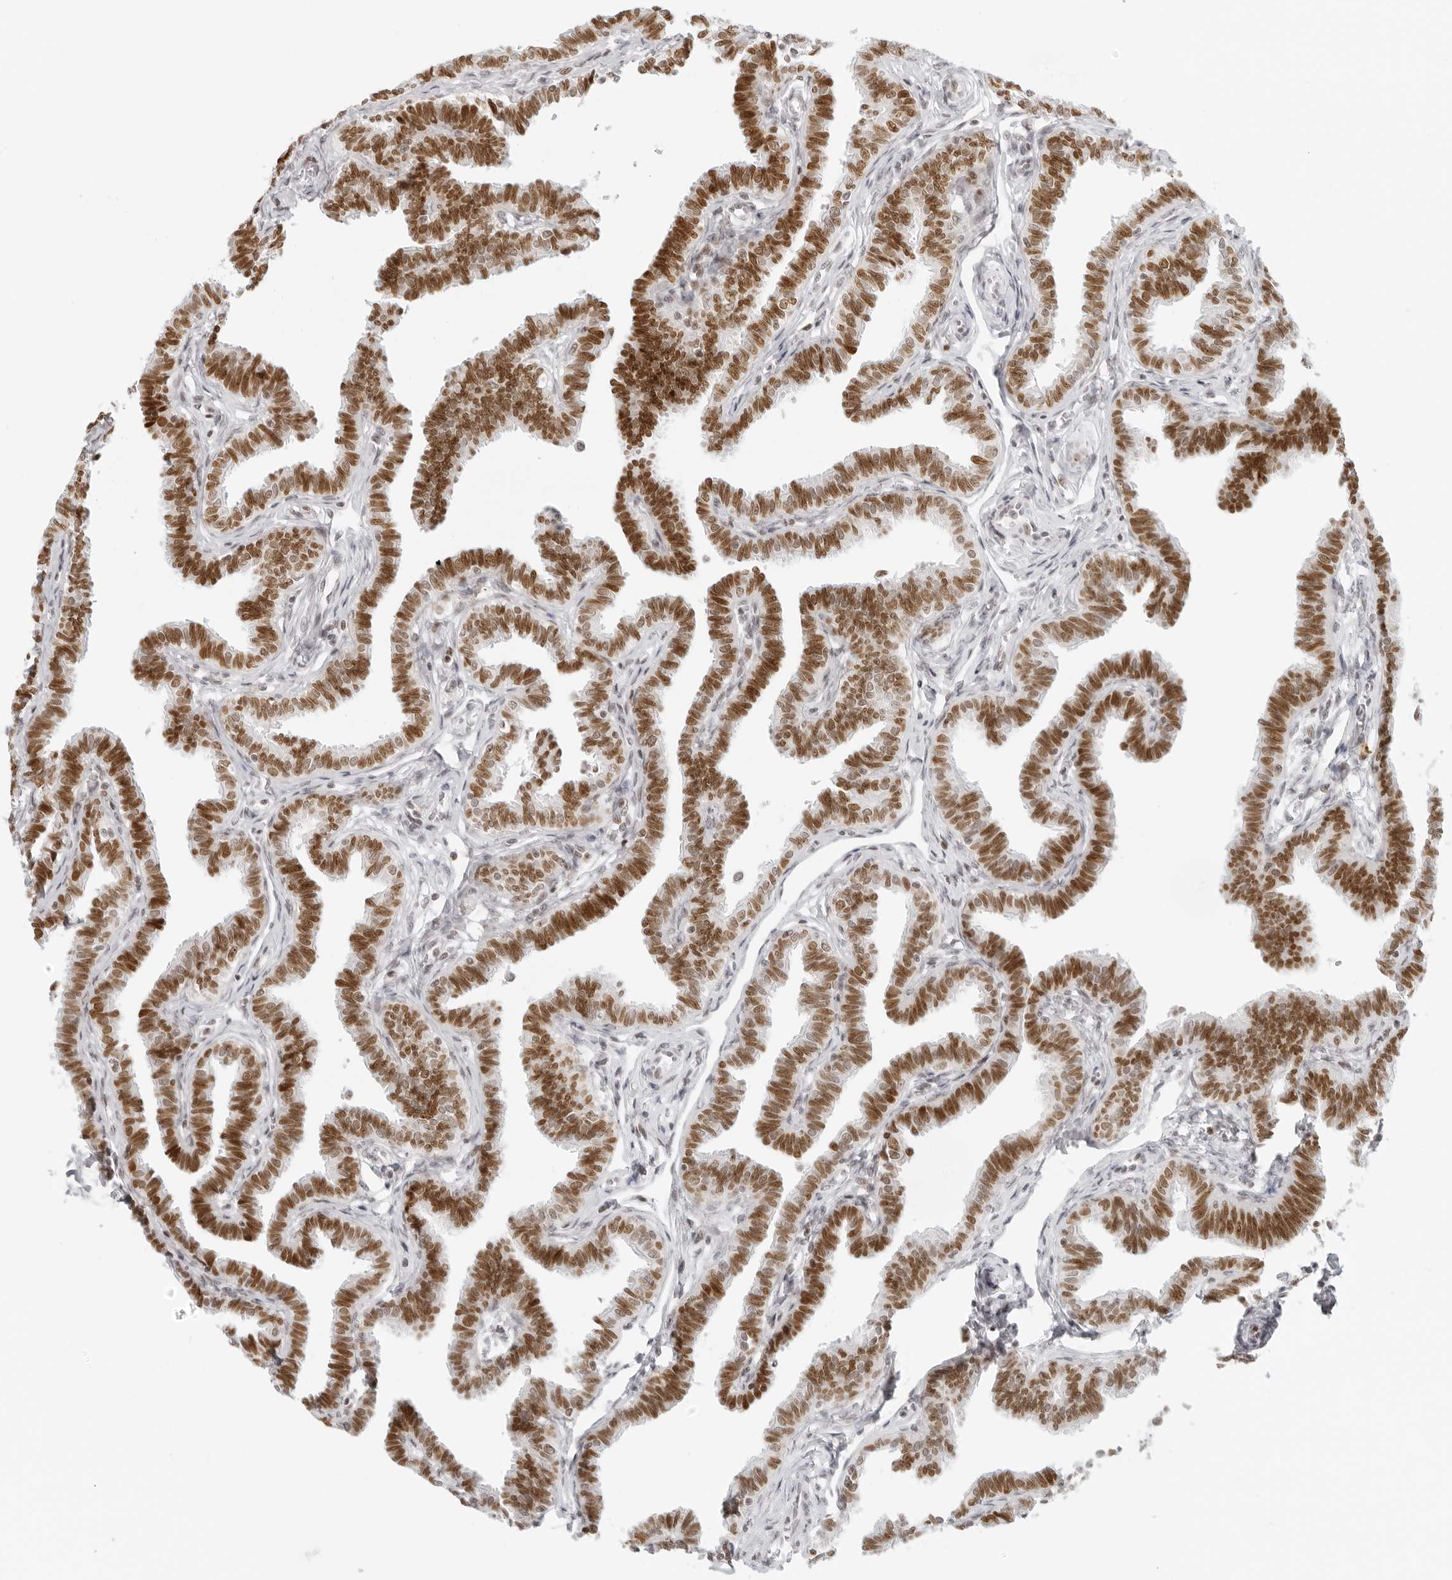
{"staining": {"intensity": "strong", "quantity": ">75%", "location": "nuclear"}, "tissue": "fallopian tube", "cell_type": "Glandular cells", "image_type": "normal", "snomed": [{"axis": "morphology", "description": "Normal tissue, NOS"}, {"axis": "topography", "description": "Fallopian tube"}, {"axis": "topography", "description": "Ovary"}], "caption": "Immunohistochemistry (IHC) image of benign fallopian tube: human fallopian tube stained using immunohistochemistry (IHC) displays high levels of strong protein expression localized specifically in the nuclear of glandular cells, appearing as a nuclear brown color.", "gene": "RCC1", "patient": {"sex": "female", "age": 23}}